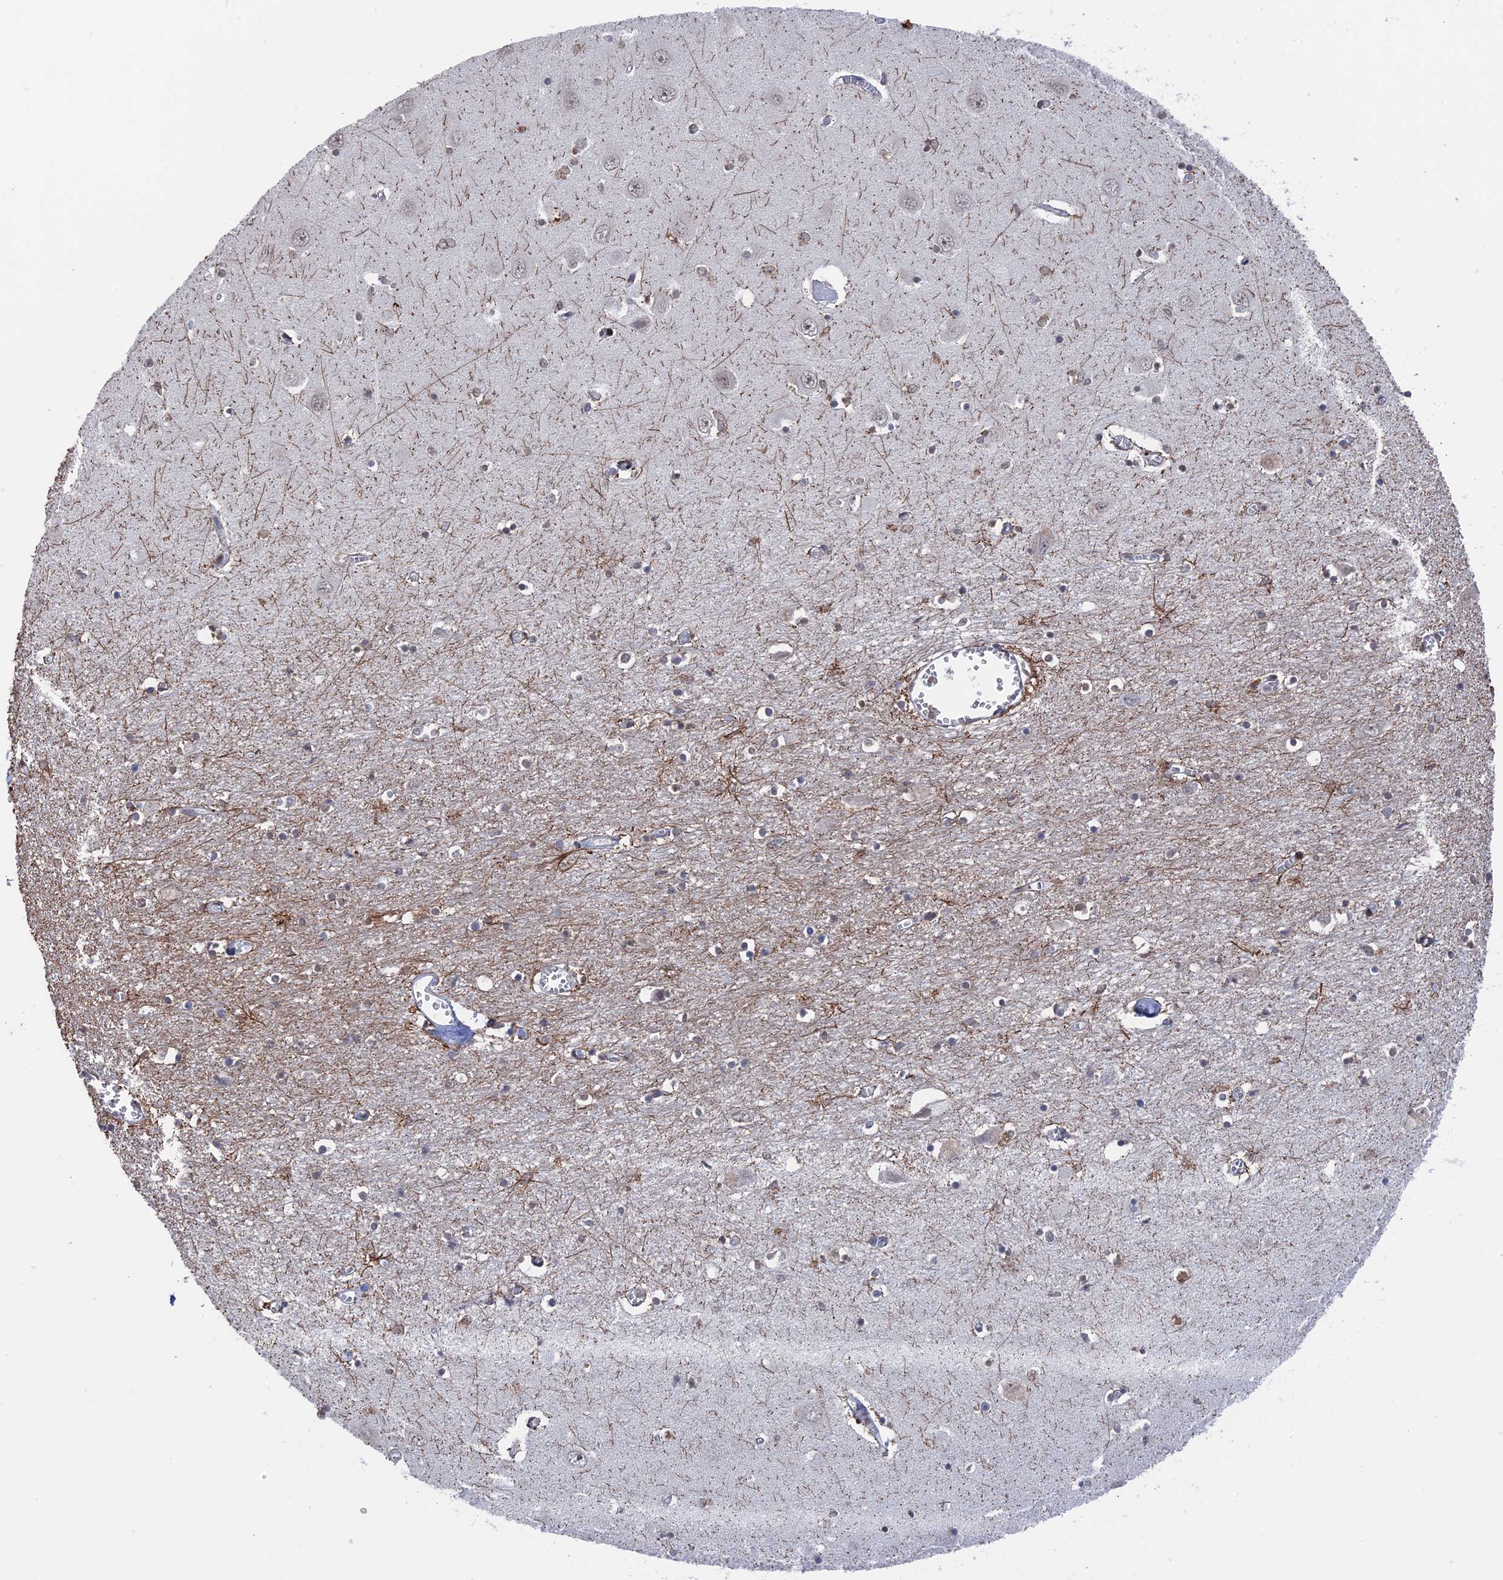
{"staining": {"intensity": "weak", "quantity": "<25%", "location": "cytoplasmic/membranous"}, "tissue": "hippocampus", "cell_type": "Glial cells", "image_type": "normal", "snomed": [{"axis": "morphology", "description": "Normal tissue, NOS"}, {"axis": "topography", "description": "Hippocampus"}], "caption": "This is a image of immunohistochemistry staining of benign hippocampus, which shows no staining in glial cells. Brightfield microscopy of immunohistochemistry stained with DAB (3,3'-diaminobenzidine) (brown) and hematoxylin (blue), captured at high magnification.", "gene": "NR2C2AP", "patient": {"sex": "male", "age": 70}}